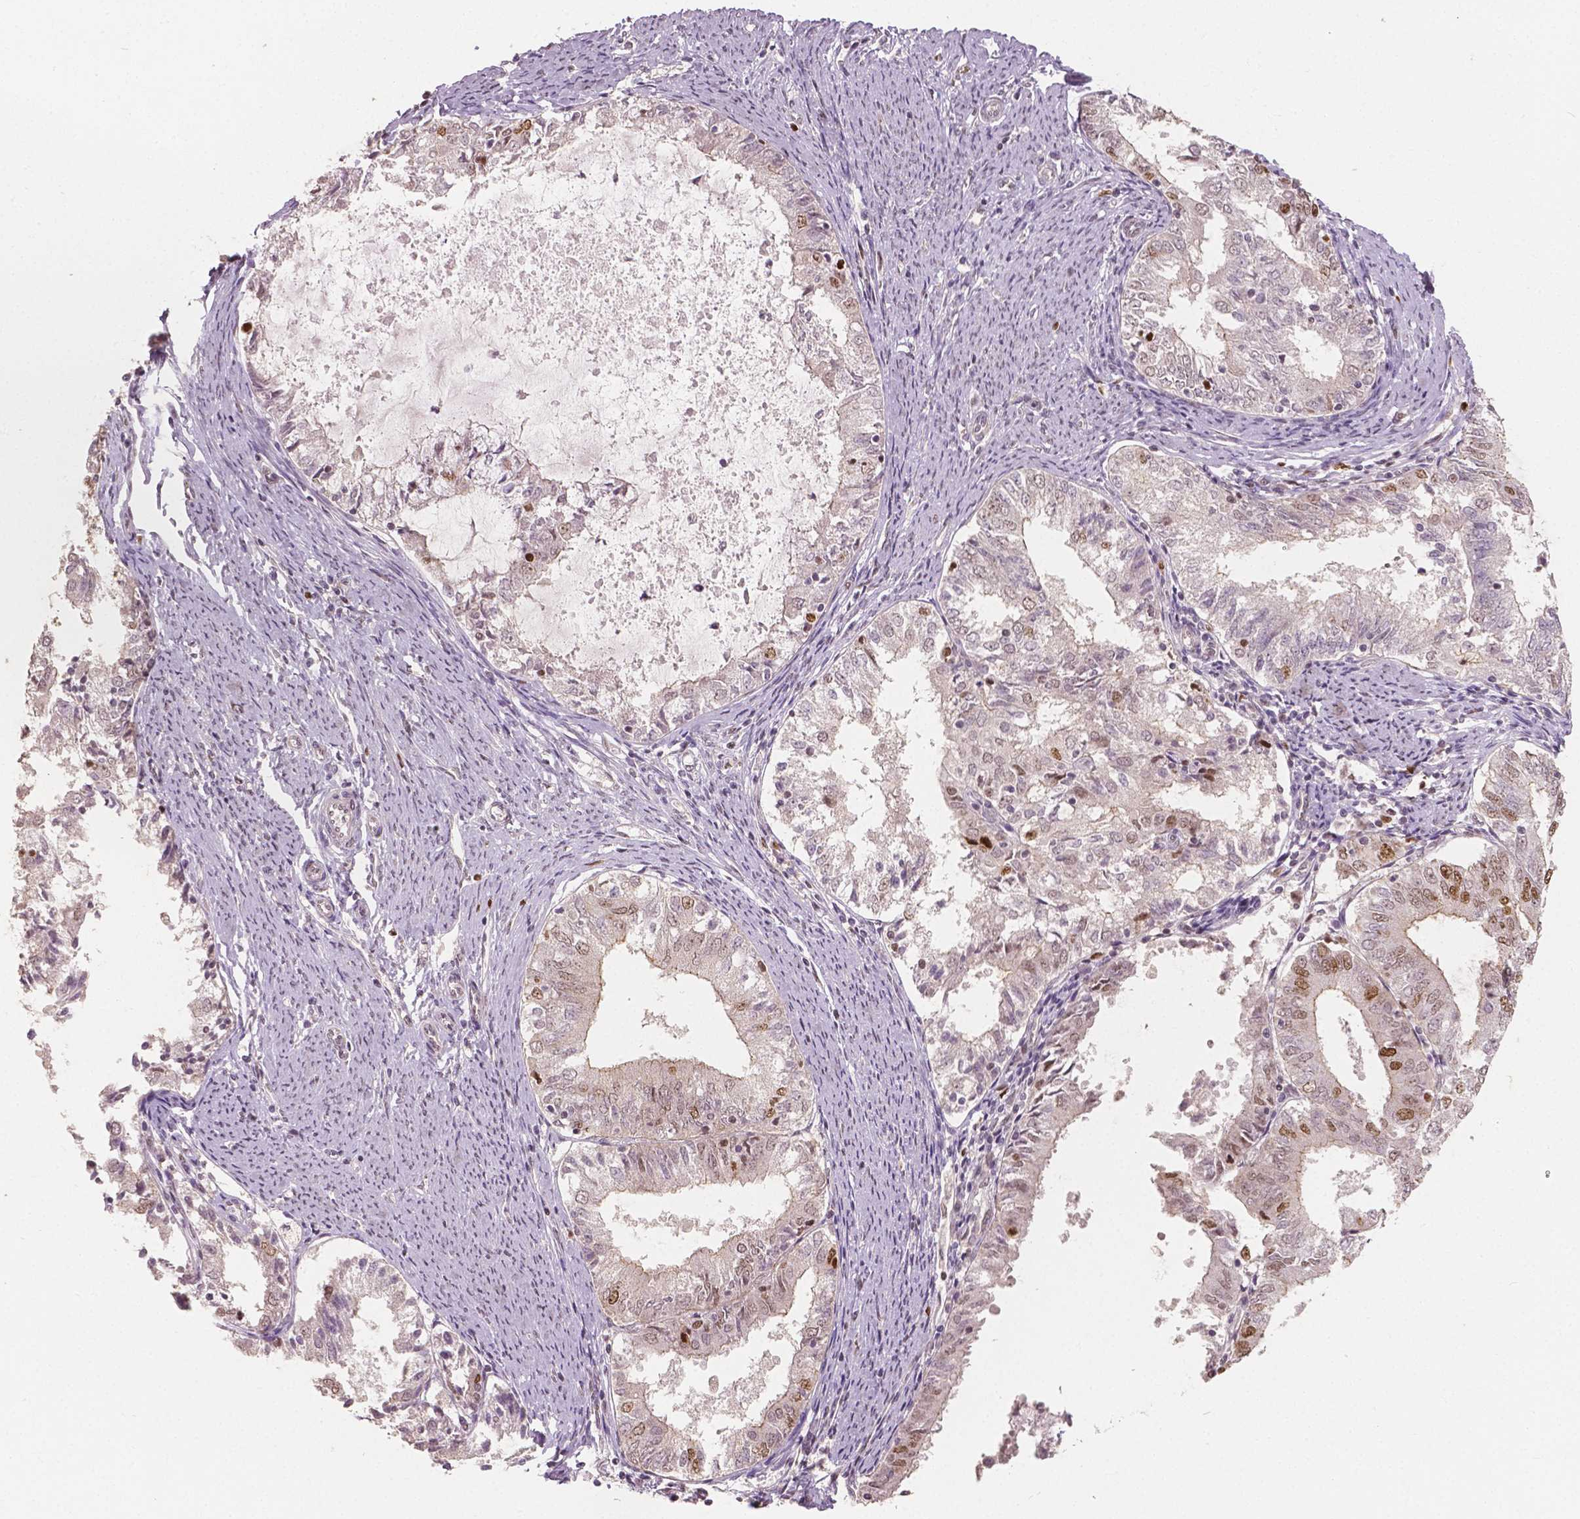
{"staining": {"intensity": "moderate", "quantity": "<25%", "location": "cytoplasmic/membranous,nuclear"}, "tissue": "endometrial cancer", "cell_type": "Tumor cells", "image_type": "cancer", "snomed": [{"axis": "morphology", "description": "Adenocarcinoma, NOS"}, {"axis": "topography", "description": "Endometrium"}], "caption": "High-power microscopy captured an immunohistochemistry (IHC) photomicrograph of adenocarcinoma (endometrial), revealing moderate cytoplasmic/membranous and nuclear positivity in about <25% of tumor cells.", "gene": "NSD2", "patient": {"sex": "female", "age": 57}}